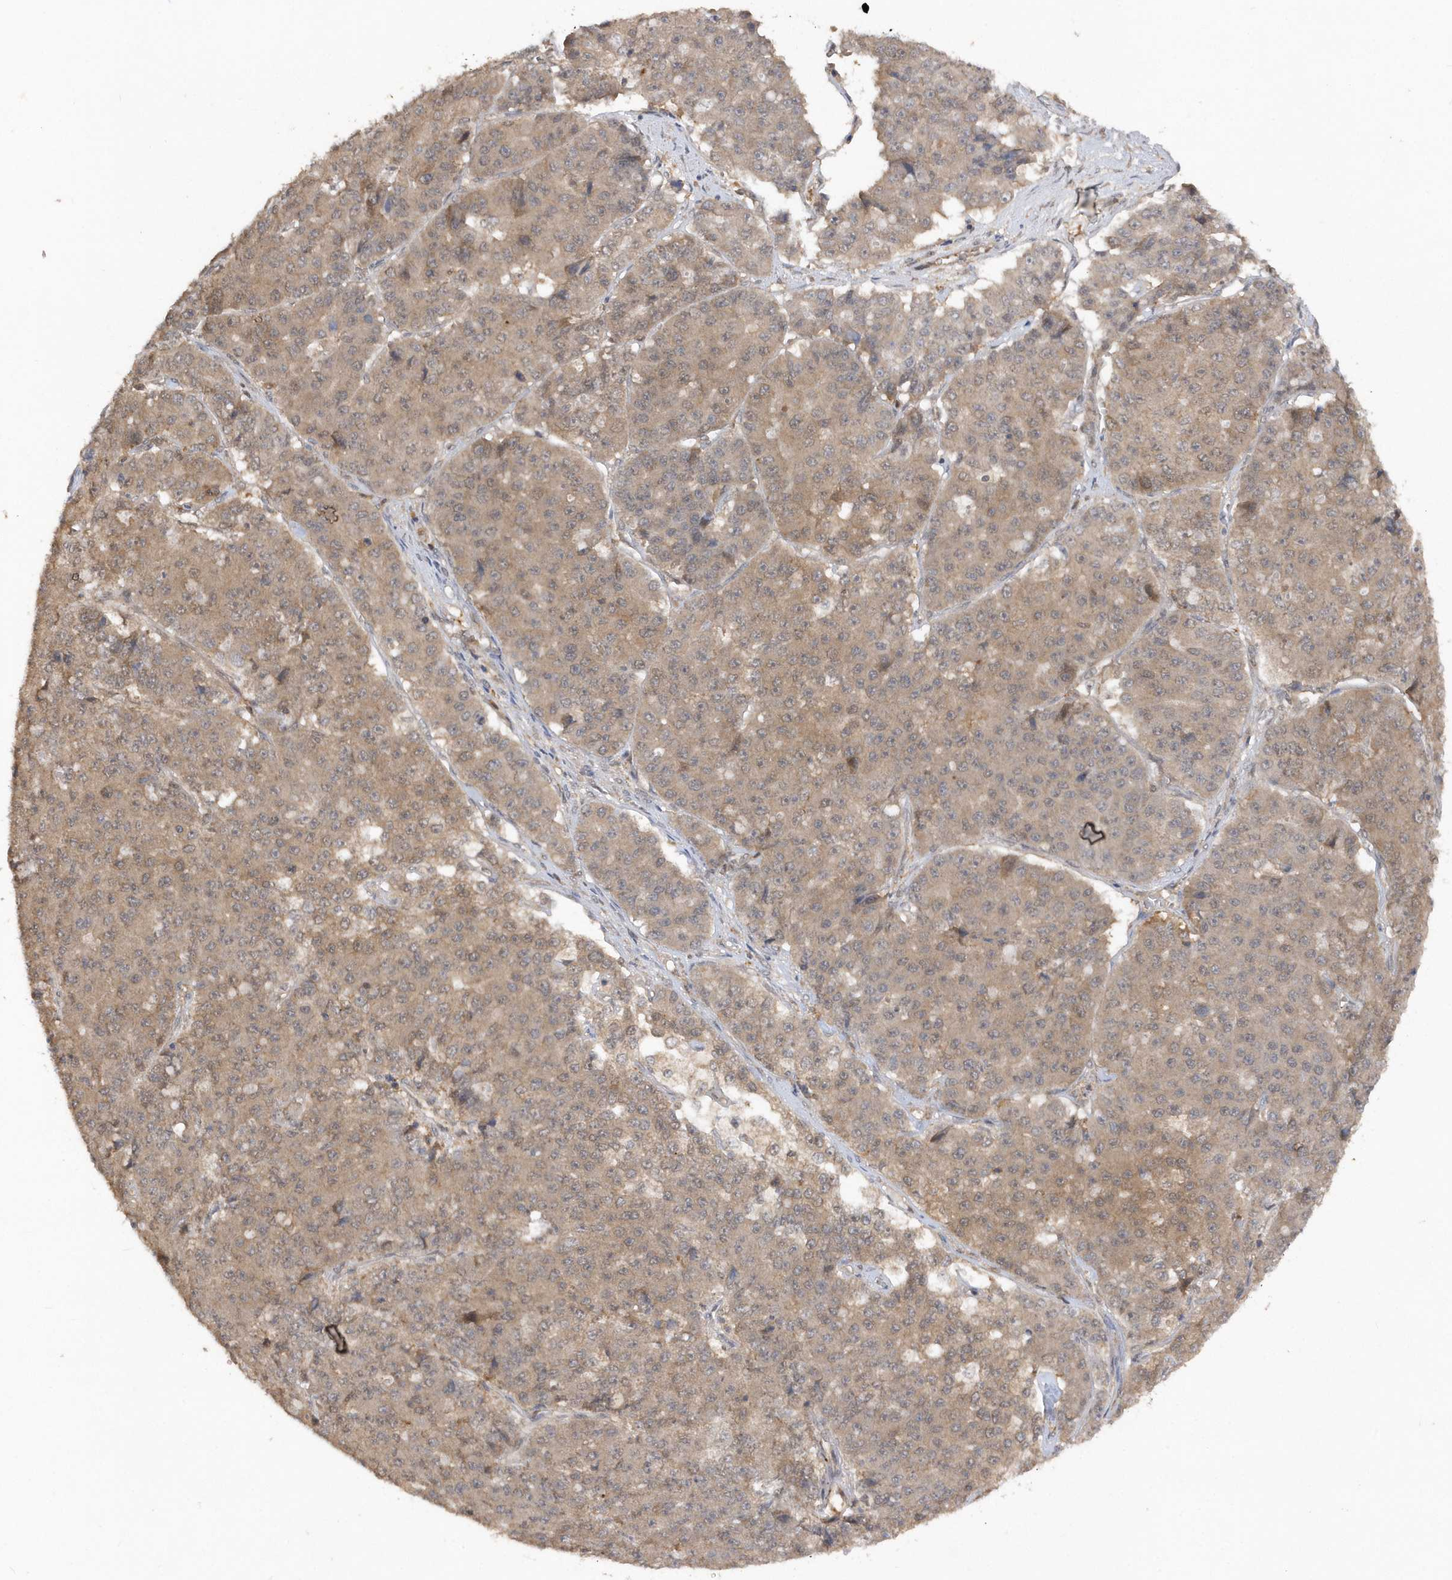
{"staining": {"intensity": "weak", "quantity": ">75%", "location": "cytoplasmic/membranous"}, "tissue": "pancreatic cancer", "cell_type": "Tumor cells", "image_type": "cancer", "snomed": [{"axis": "morphology", "description": "Adenocarcinoma, NOS"}, {"axis": "topography", "description": "Pancreas"}], "caption": "Pancreatic adenocarcinoma tissue displays weak cytoplasmic/membranous positivity in about >75% of tumor cells, visualized by immunohistochemistry.", "gene": "RPE", "patient": {"sex": "male", "age": 50}}